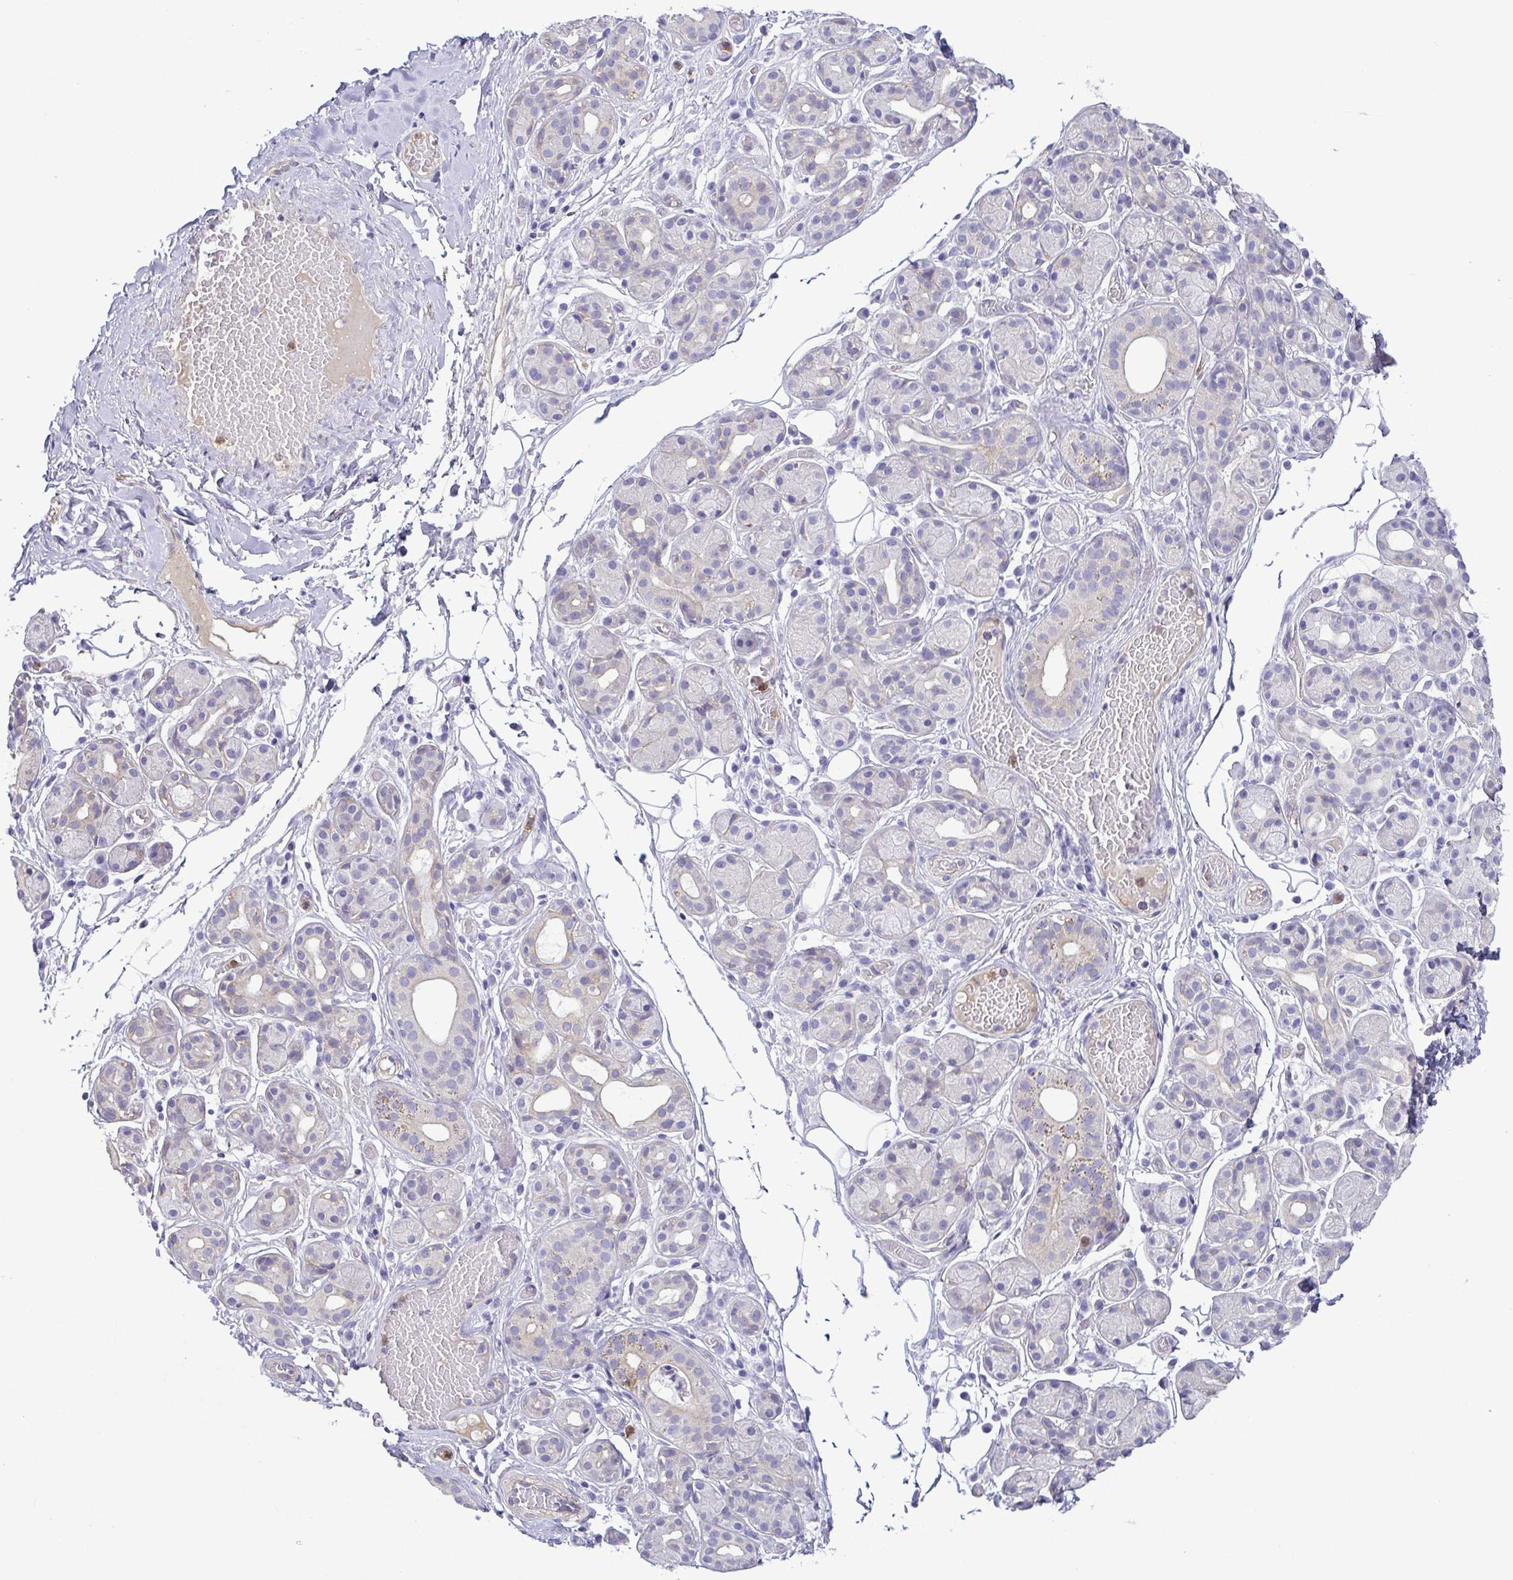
{"staining": {"intensity": "negative", "quantity": "none", "location": "none"}, "tissue": "salivary gland", "cell_type": "Glandular cells", "image_type": "normal", "snomed": [{"axis": "morphology", "description": "Normal tissue, NOS"}, {"axis": "topography", "description": "Salivary gland"}, {"axis": "topography", "description": "Peripheral nerve tissue"}], "caption": "Immunohistochemistry (IHC) histopathology image of unremarkable salivary gland: salivary gland stained with DAB exhibits no significant protein positivity in glandular cells.", "gene": "MYL10", "patient": {"sex": "male", "age": 71}}